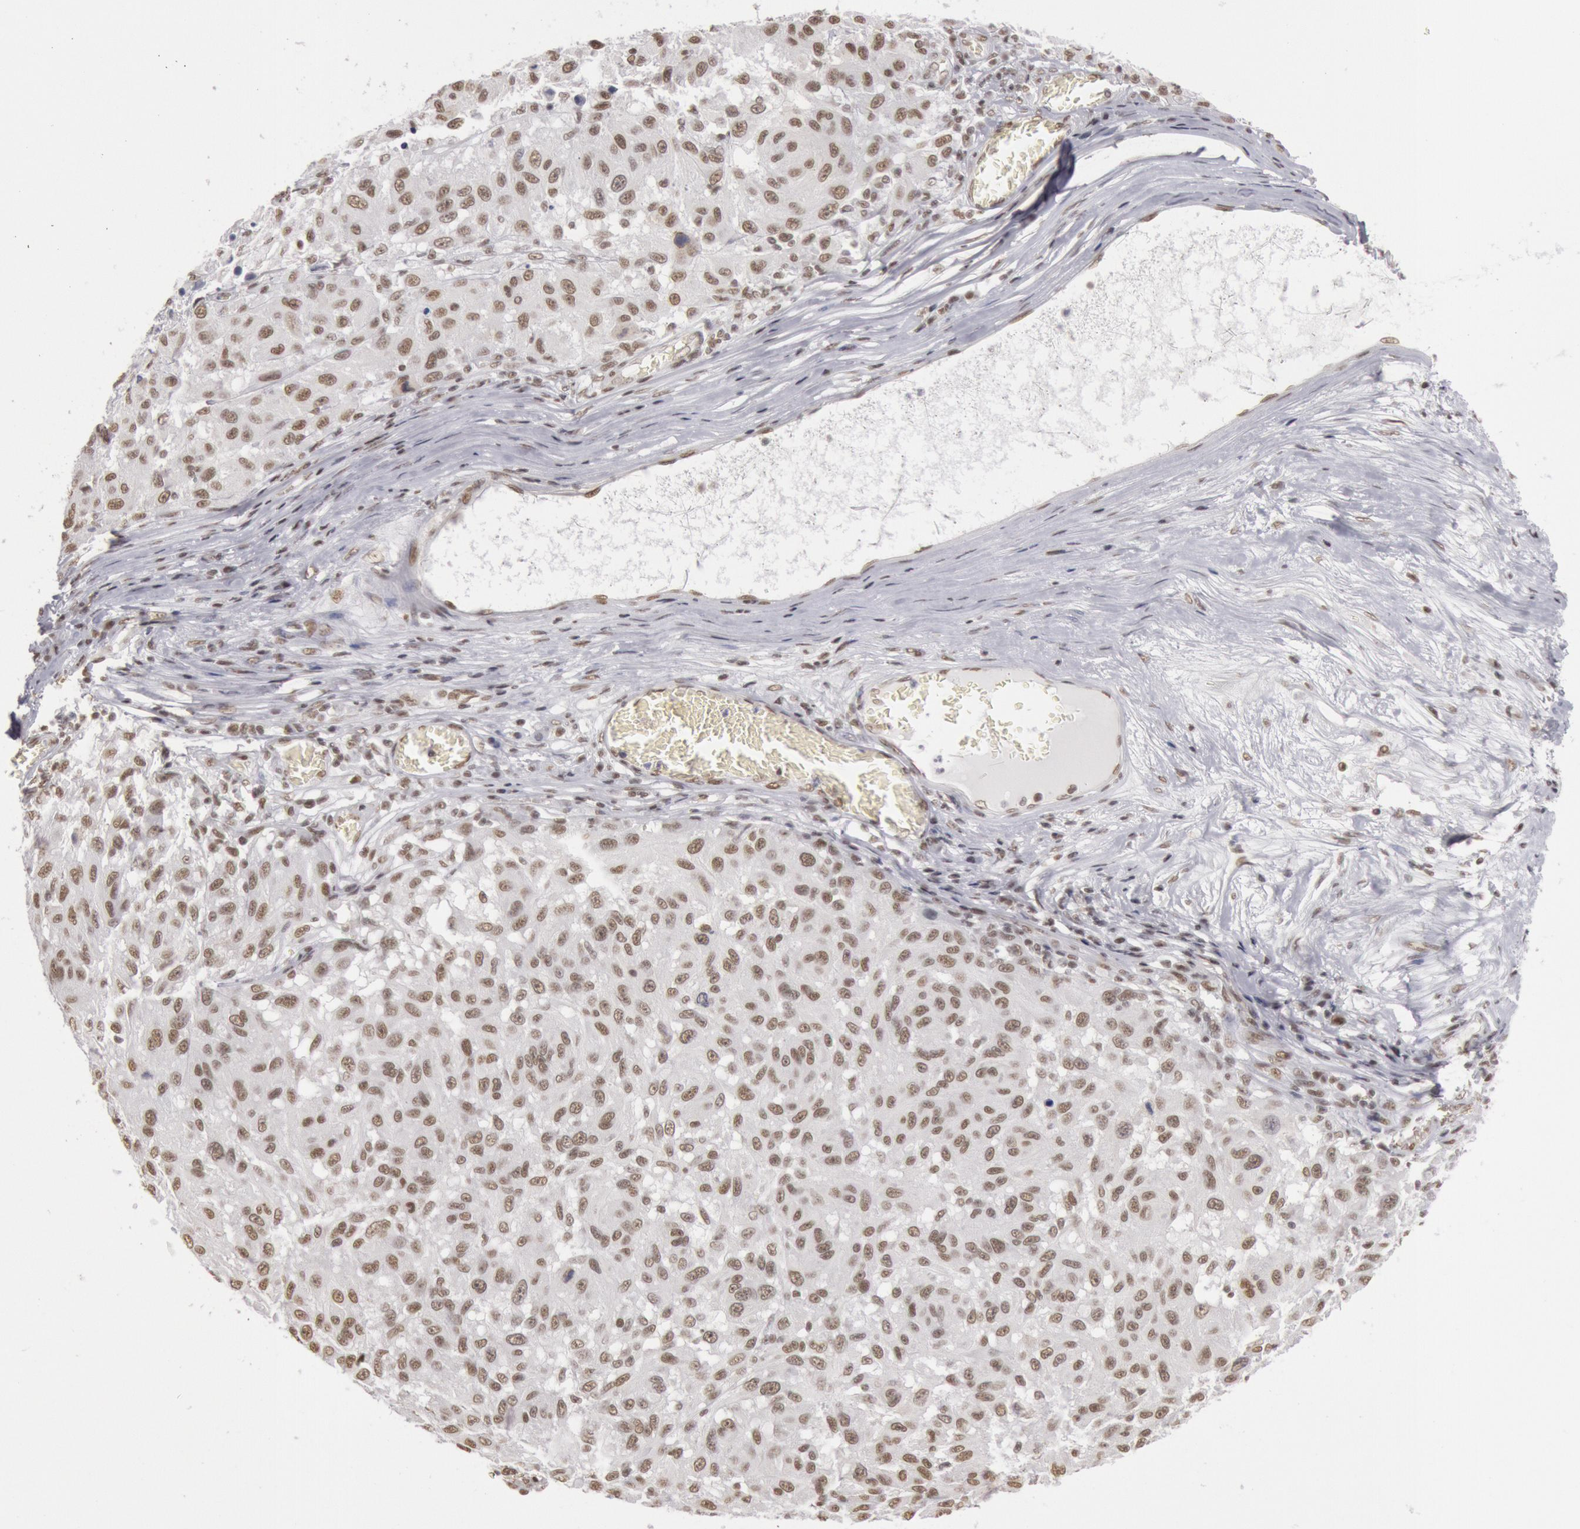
{"staining": {"intensity": "moderate", "quantity": ">75%", "location": "nuclear"}, "tissue": "melanoma", "cell_type": "Tumor cells", "image_type": "cancer", "snomed": [{"axis": "morphology", "description": "Malignant melanoma, NOS"}, {"axis": "topography", "description": "Skin"}], "caption": "A photomicrograph of human malignant melanoma stained for a protein exhibits moderate nuclear brown staining in tumor cells.", "gene": "ESS2", "patient": {"sex": "female", "age": 77}}